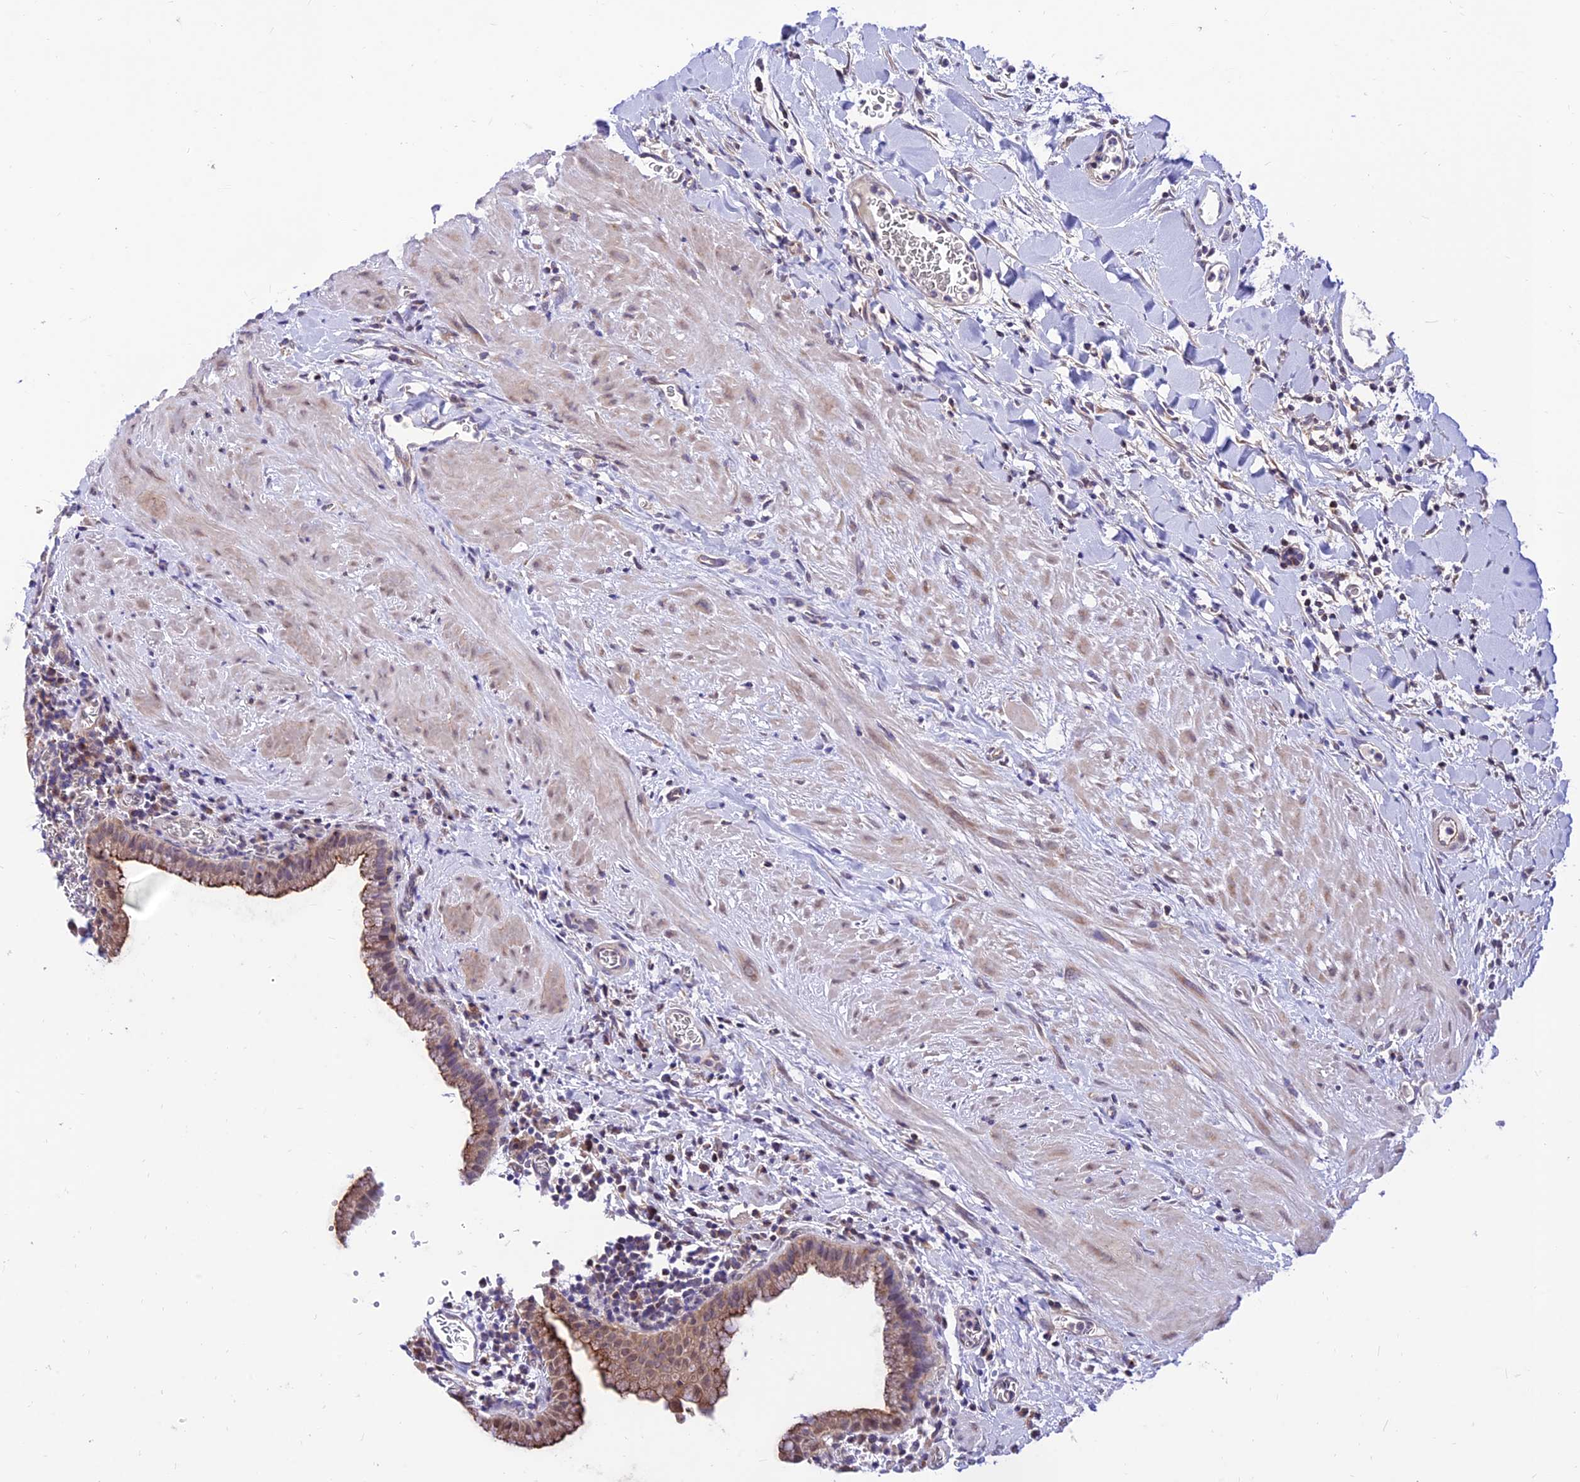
{"staining": {"intensity": "strong", "quantity": ">75%", "location": "cytoplasmic/membranous"}, "tissue": "gallbladder", "cell_type": "Glandular cells", "image_type": "normal", "snomed": [{"axis": "morphology", "description": "Normal tissue, NOS"}, {"axis": "topography", "description": "Gallbladder"}], "caption": "The histopathology image reveals a brown stain indicating the presence of a protein in the cytoplasmic/membranous of glandular cells in gallbladder. The protein is shown in brown color, while the nuclei are stained blue.", "gene": "C6orf132", "patient": {"sex": "male", "age": 78}}